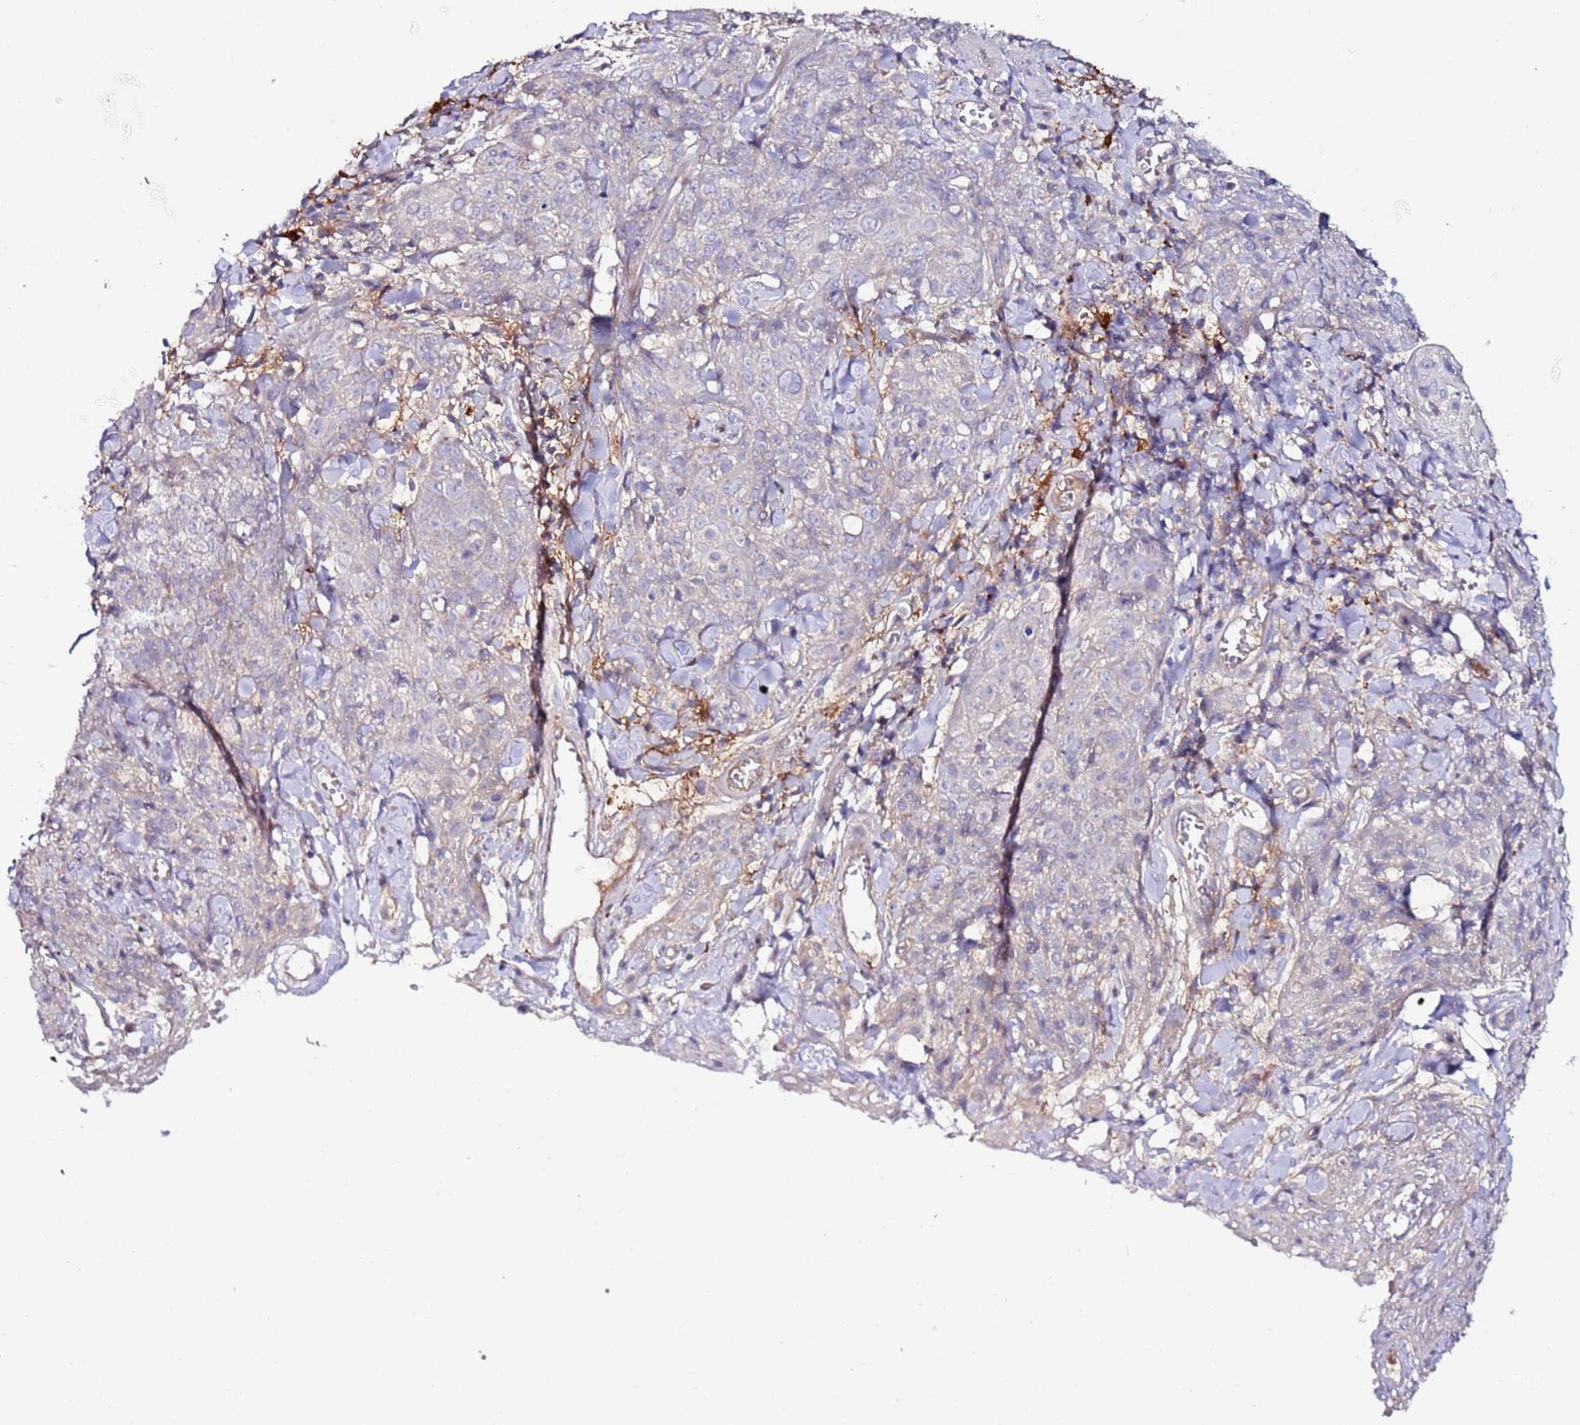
{"staining": {"intensity": "negative", "quantity": "none", "location": "none"}, "tissue": "skin cancer", "cell_type": "Tumor cells", "image_type": "cancer", "snomed": [{"axis": "morphology", "description": "Squamous cell carcinoma, NOS"}, {"axis": "topography", "description": "Skin"}, {"axis": "topography", "description": "Vulva"}], "caption": "IHC of human skin cancer reveals no expression in tumor cells. The staining was performed using DAB (3,3'-diaminobenzidine) to visualize the protein expression in brown, while the nuclei were stained in blue with hematoxylin (Magnification: 20x).", "gene": "FLVCR1", "patient": {"sex": "female", "age": 85}}